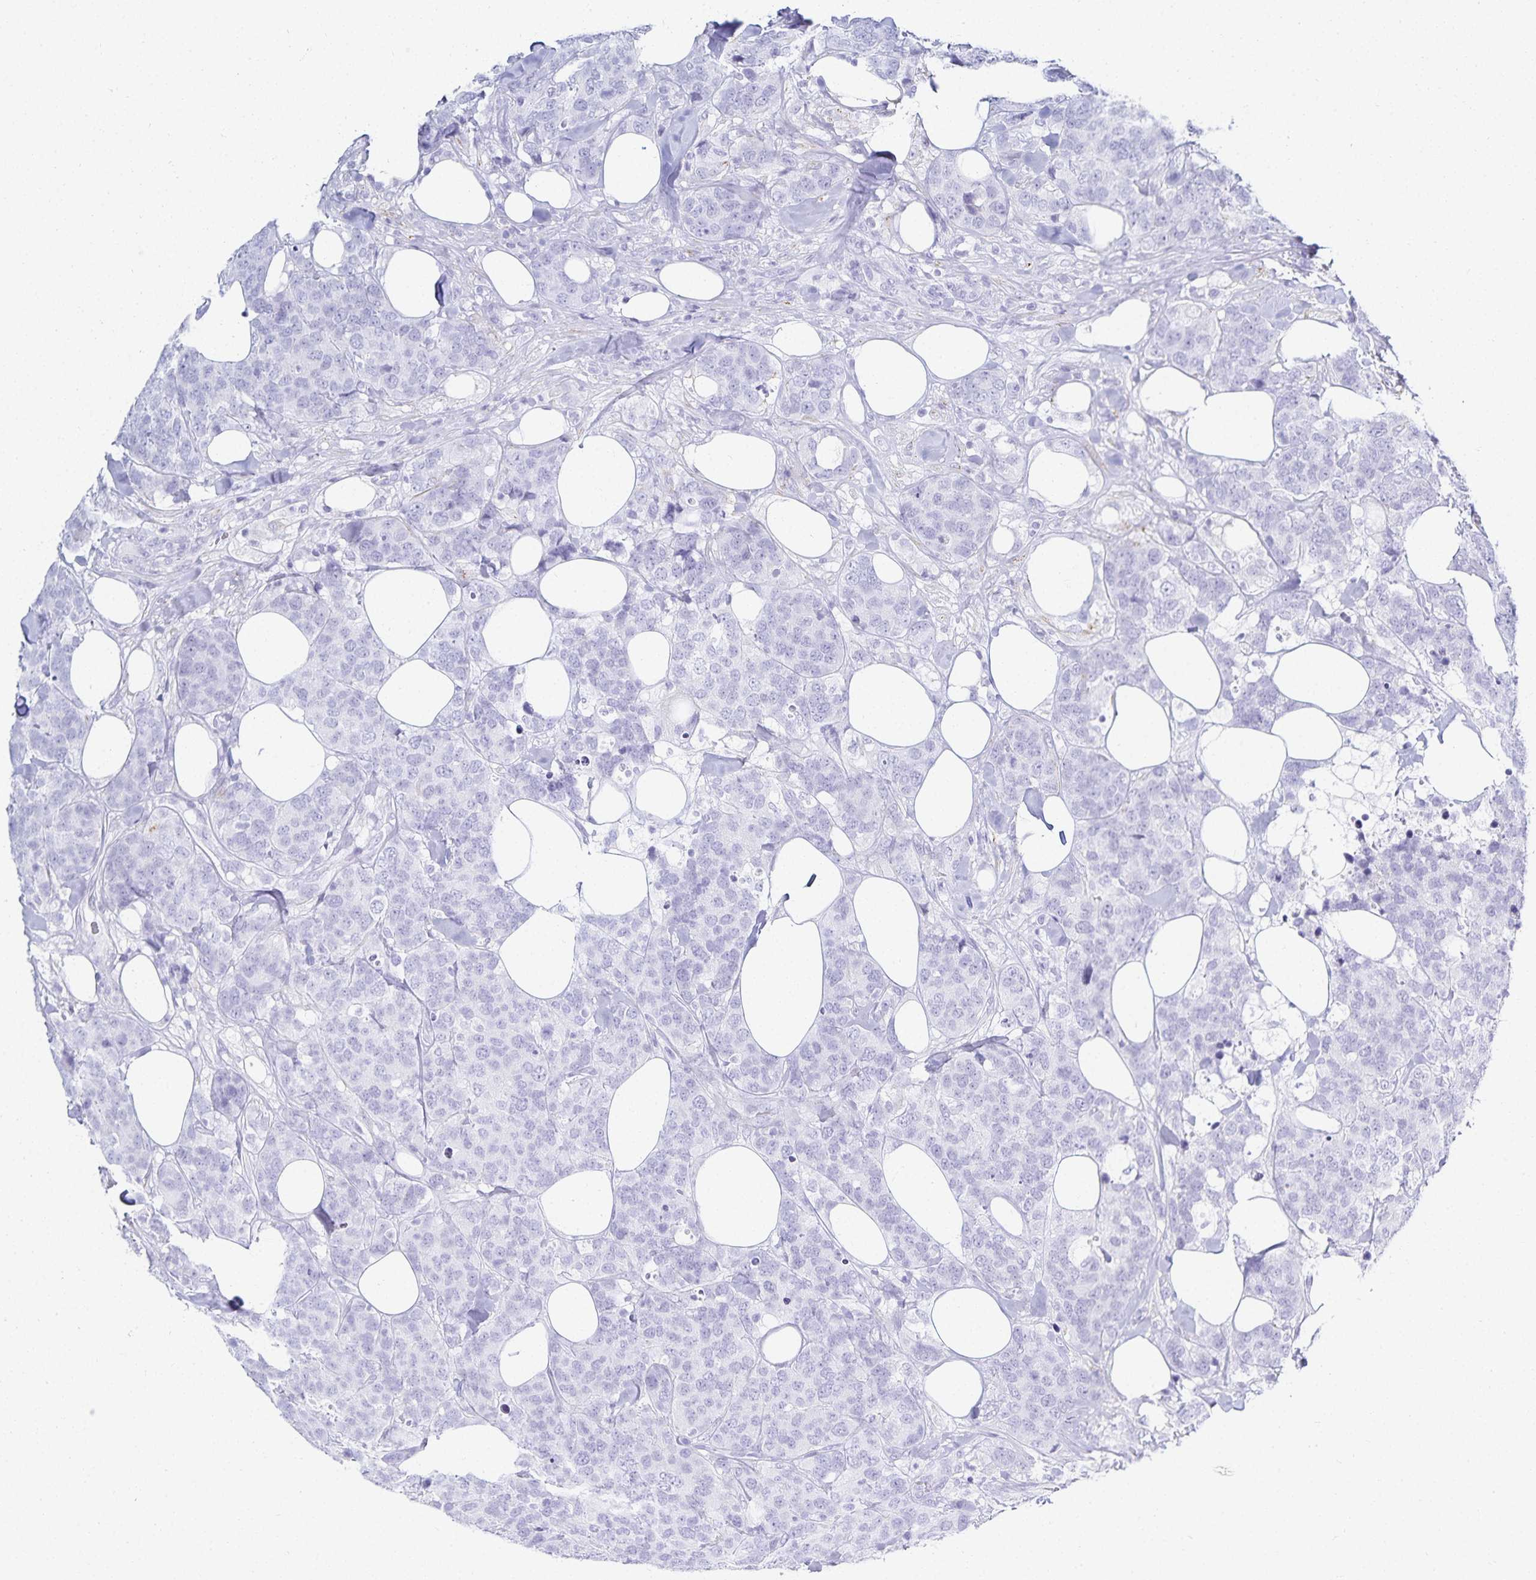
{"staining": {"intensity": "weak", "quantity": "<25%", "location": "cytoplasmic/membranous"}, "tissue": "breast cancer", "cell_type": "Tumor cells", "image_type": "cancer", "snomed": [{"axis": "morphology", "description": "Lobular carcinoma"}, {"axis": "topography", "description": "Breast"}], "caption": "Tumor cells show no significant protein expression in lobular carcinoma (breast). (Immunohistochemistry (ihc), brightfield microscopy, high magnification).", "gene": "GP2", "patient": {"sex": "female", "age": 59}}